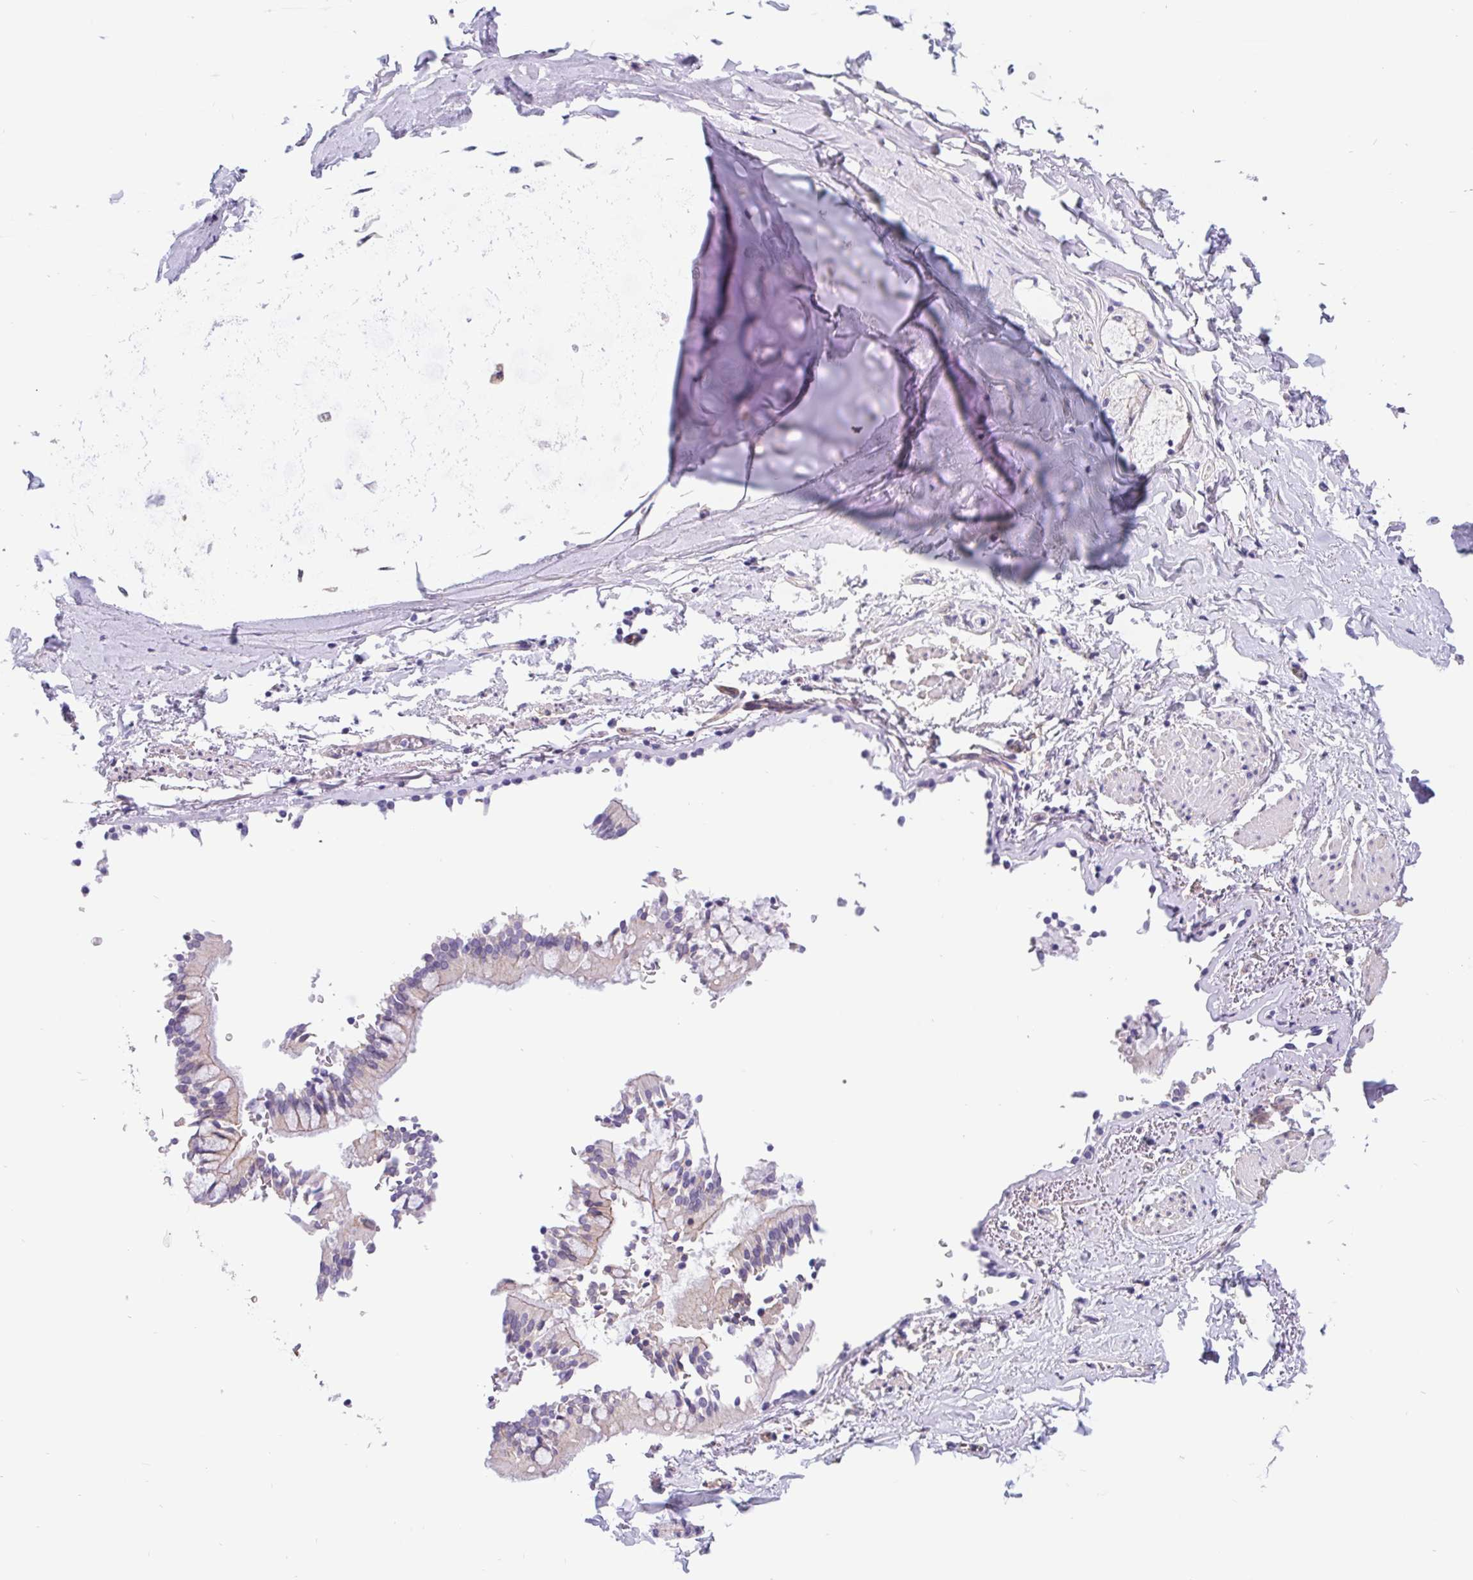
{"staining": {"intensity": "negative", "quantity": "none", "location": "none"}, "tissue": "adipose tissue", "cell_type": "Adipocytes", "image_type": "normal", "snomed": [{"axis": "morphology", "description": "Normal tissue, NOS"}, {"axis": "topography", "description": "Cartilage tissue"}, {"axis": "topography", "description": "Bronchus"}, {"axis": "topography", "description": "Peripheral nerve tissue"}], "caption": "Micrograph shows no significant protein staining in adipocytes of unremarkable adipose tissue.", "gene": "LIMCH1", "patient": {"sex": "male", "age": 67}}